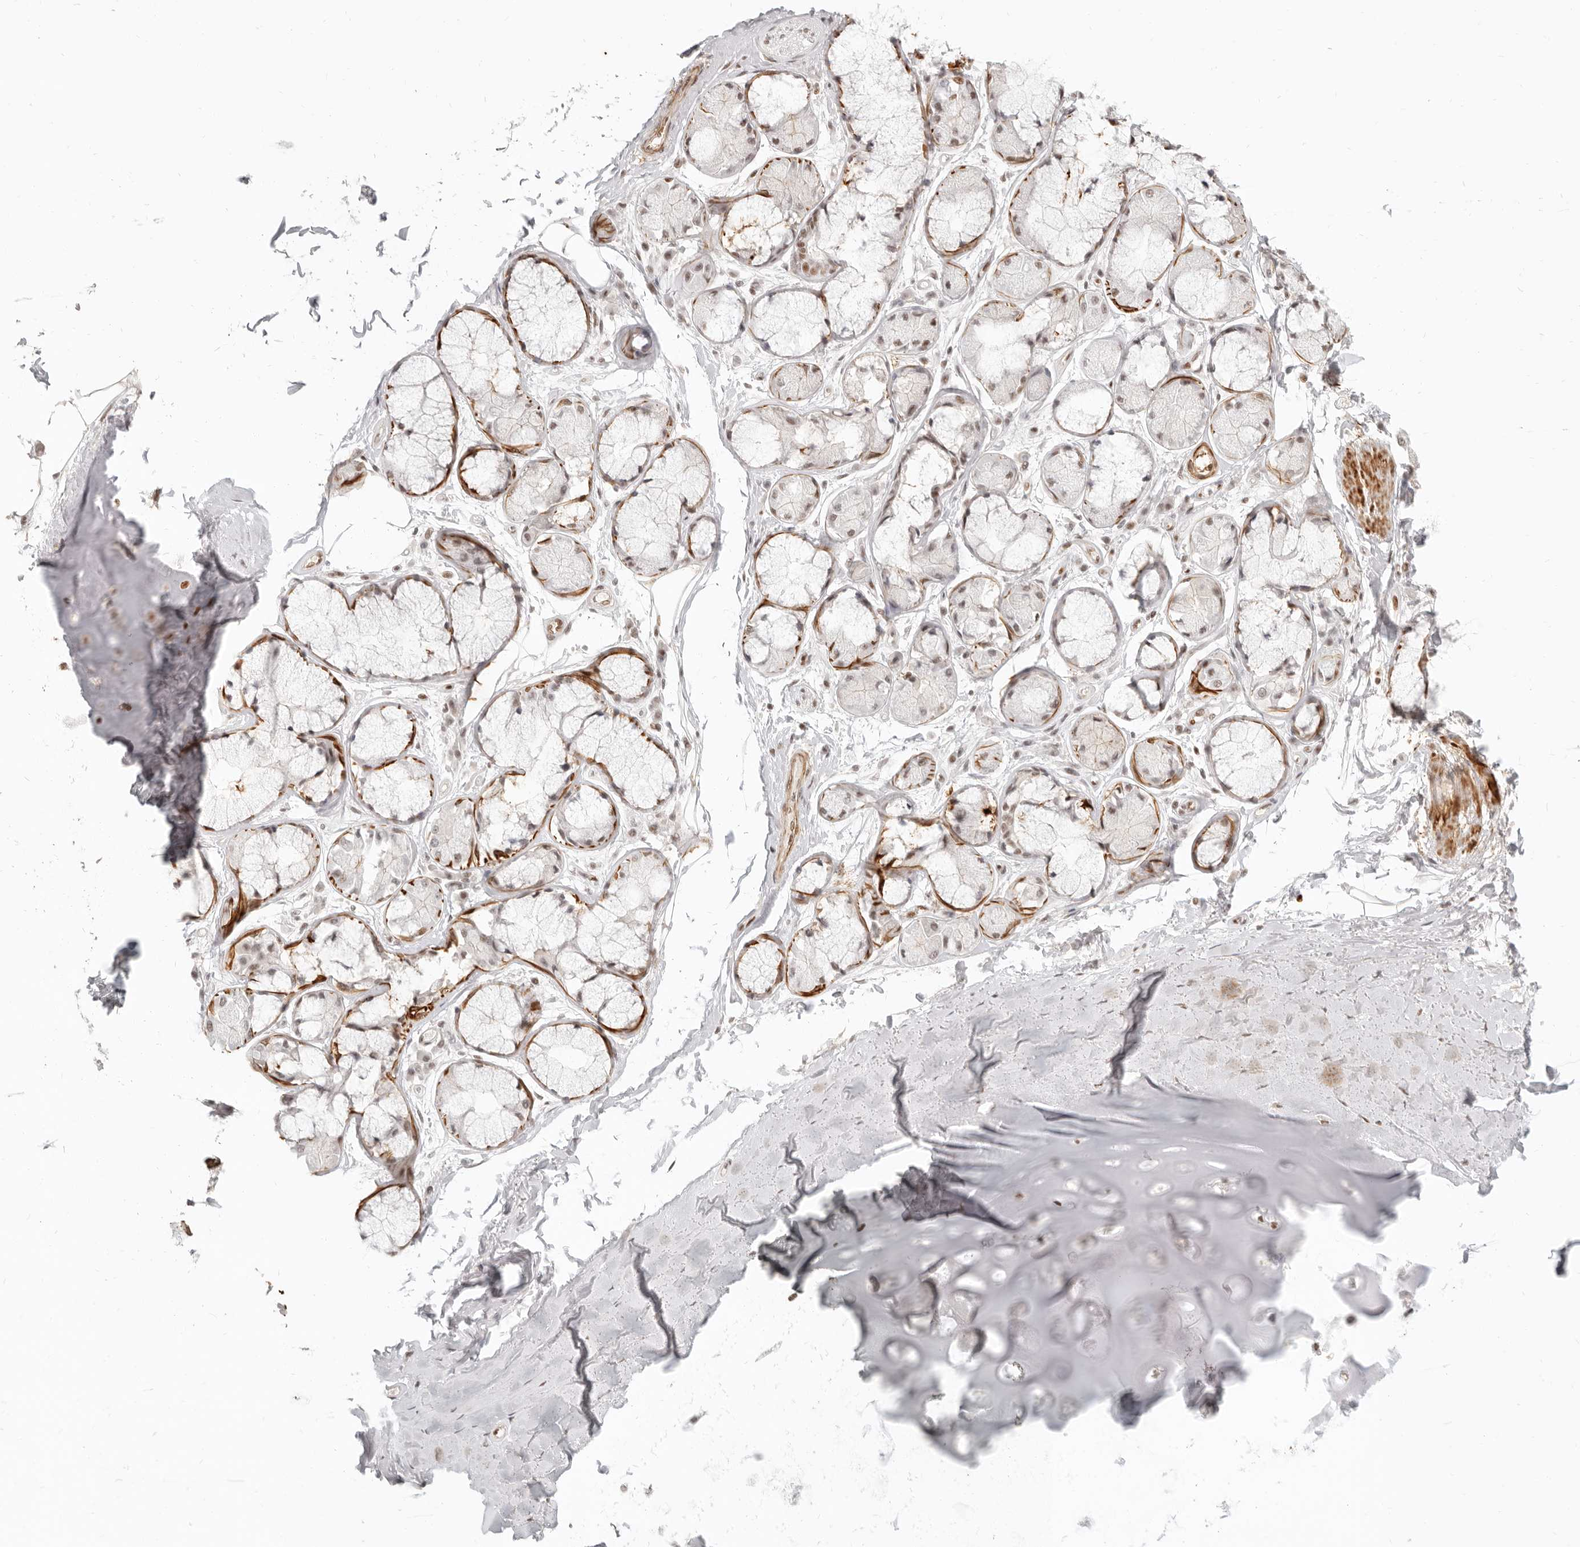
{"staining": {"intensity": "weak", "quantity": ">75%", "location": "nuclear"}, "tissue": "adipose tissue", "cell_type": "Adipocytes", "image_type": "normal", "snomed": [{"axis": "morphology", "description": "Normal tissue, NOS"}, {"axis": "topography", "description": "Bronchus"}], "caption": "Immunohistochemistry staining of benign adipose tissue, which exhibits low levels of weak nuclear expression in about >75% of adipocytes indicating weak nuclear protein expression. The staining was performed using DAB (3,3'-diaminobenzidine) (brown) for protein detection and nuclei were counterstained in hematoxylin (blue).", "gene": "GABPA", "patient": {"sex": "male", "age": 66}}